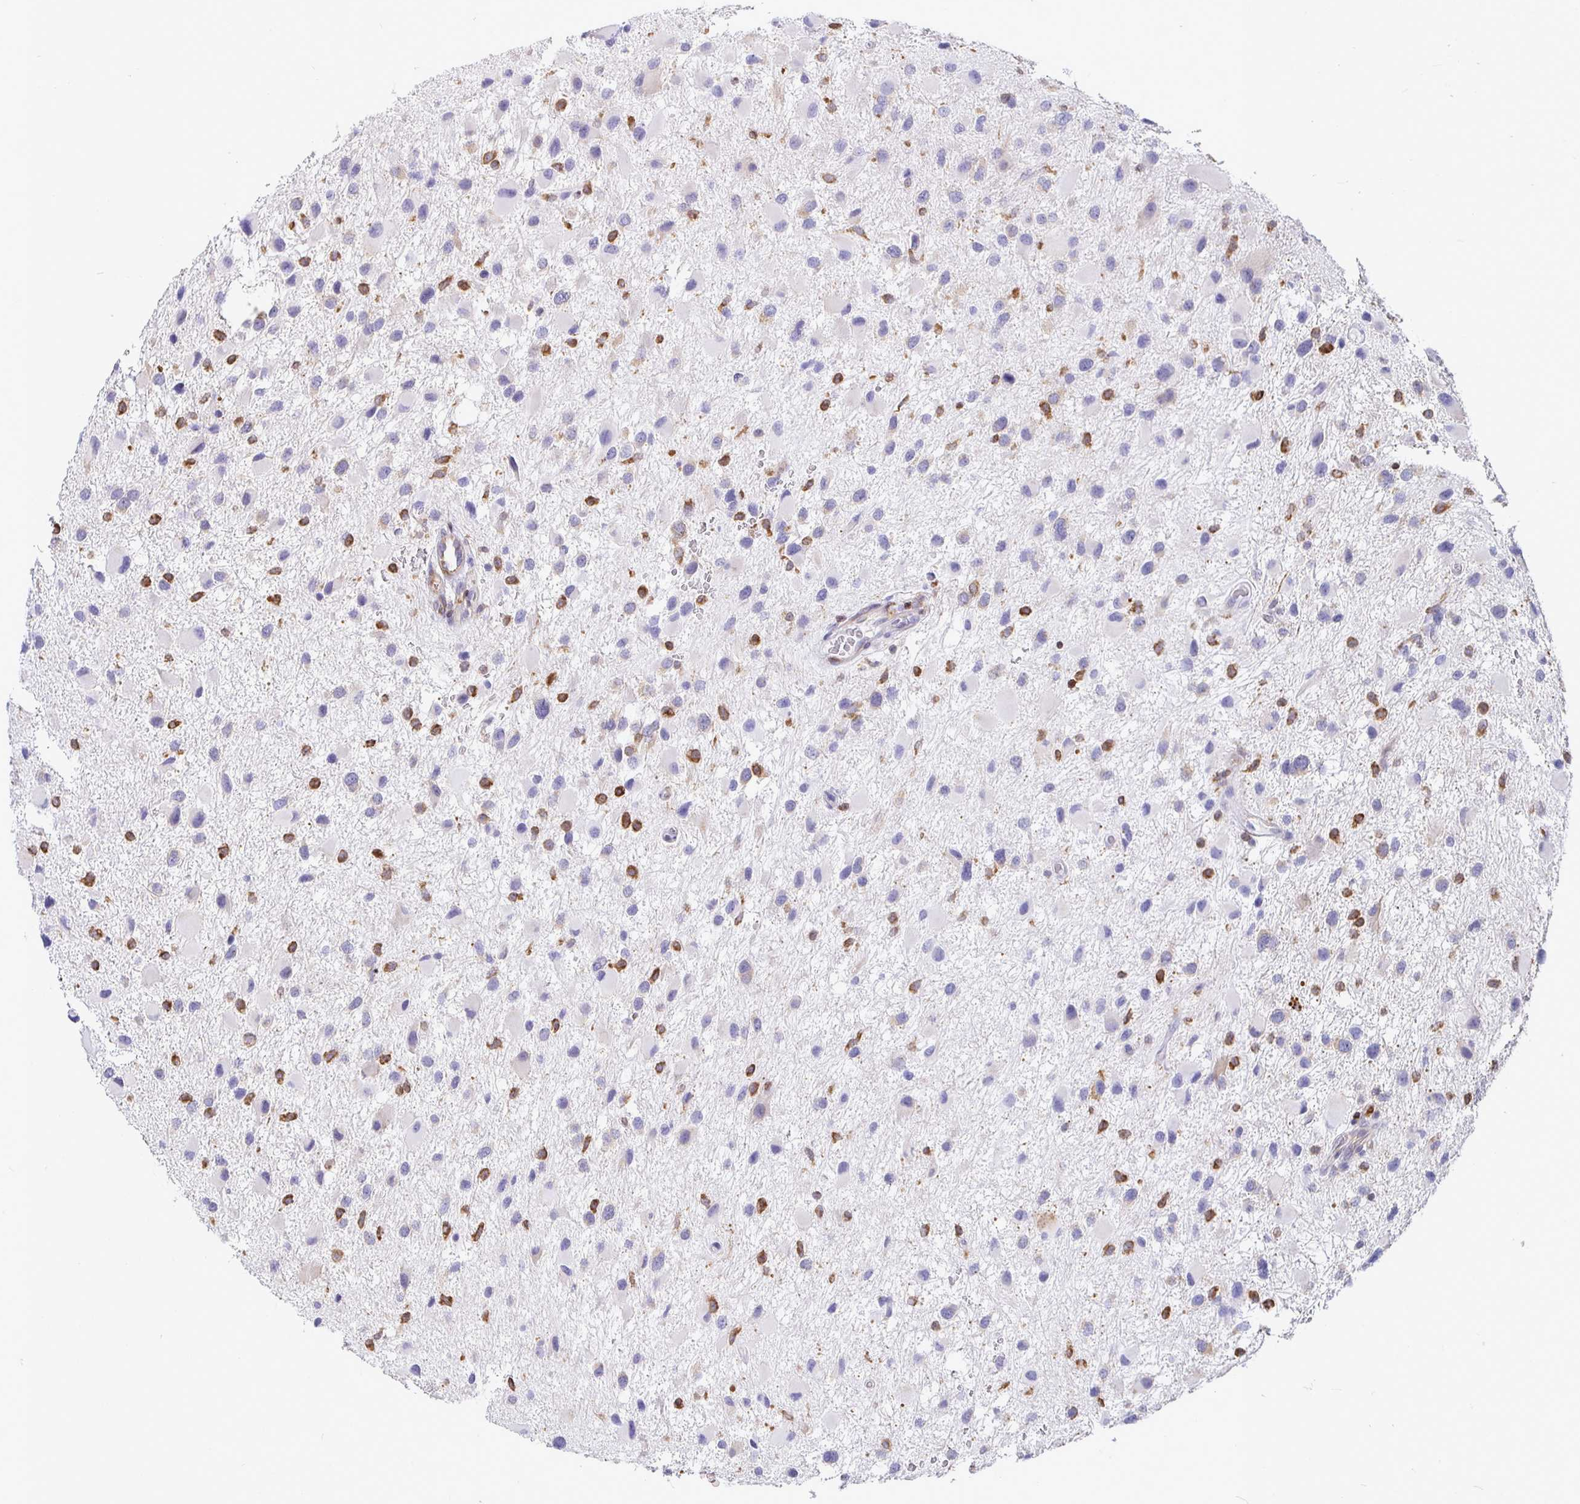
{"staining": {"intensity": "negative", "quantity": "none", "location": "none"}, "tissue": "glioma", "cell_type": "Tumor cells", "image_type": "cancer", "snomed": [{"axis": "morphology", "description": "Glioma, malignant, High grade"}, {"axis": "topography", "description": "Brain"}], "caption": "Immunohistochemistry (IHC) micrograph of human malignant glioma (high-grade) stained for a protein (brown), which exhibits no expression in tumor cells.", "gene": "TP53I11", "patient": {"sex": "female", "age": 40}}